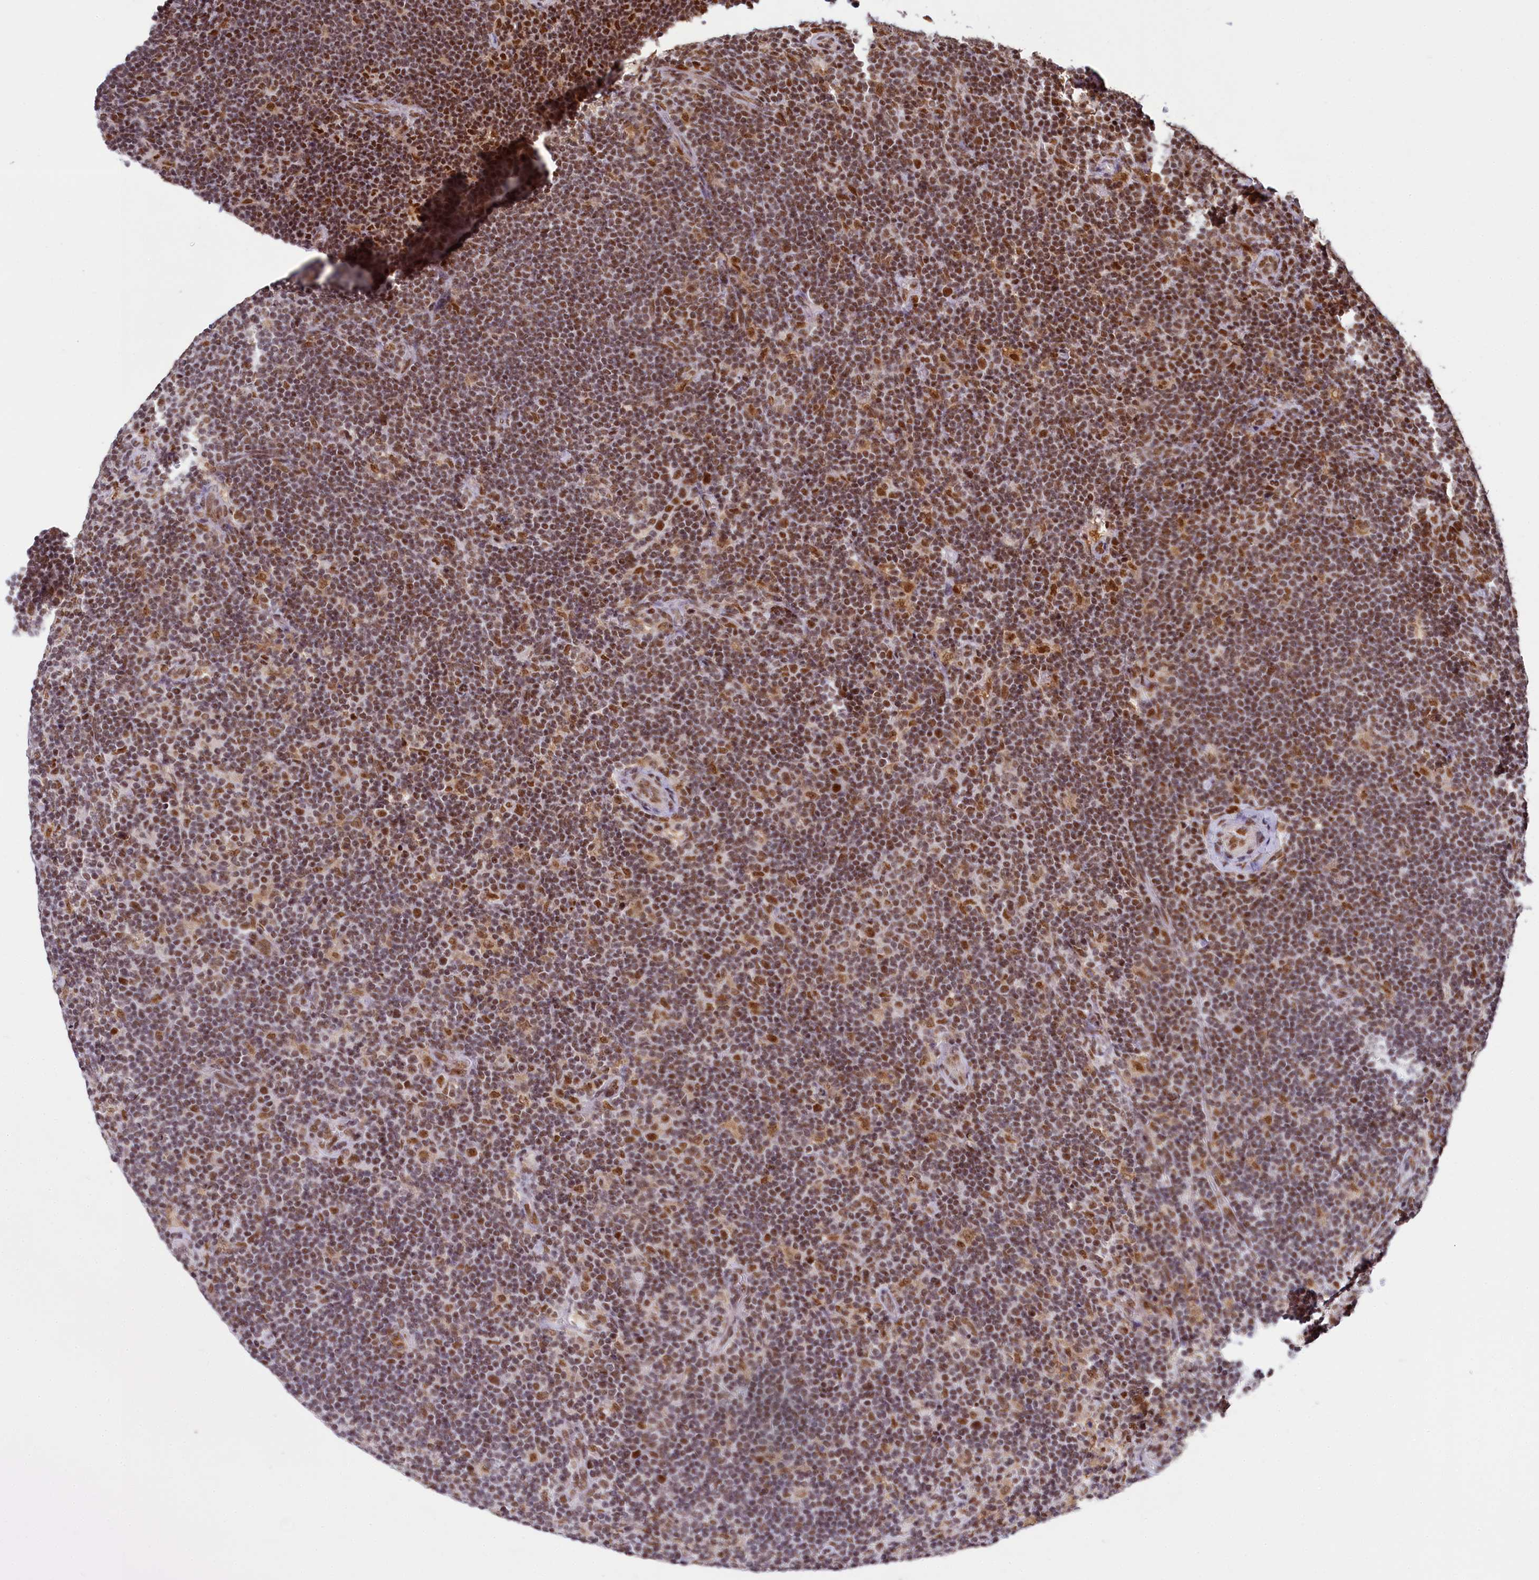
{"staining": {"intensity": "moderate", "quantity": ">75%", "location": "nuclear"}, "tissue": "lymphoma", "cell_type": "Tumor cells", "image_type": "cancer", "snomed": [{"axis": "morphology", "description": "Hodgkin's disease, NOS"}, {"axis": "topography", "description": "Lymph node"}], "caption": "Immunohistochemistry staining of Hodgkin's disease, which exhibits medium levels of moderate nuclear staining in approximately >75% of tumor cells indicating moderate nuclear protein expression. The staining was performed using DAB (3,3'-diaminobenzidine) (brown) for protein detection and nuclei were counterstained in hematoxylin (blue).", "gene": "PPHLN1", "patient": {"sex": "female", "age": 57}}